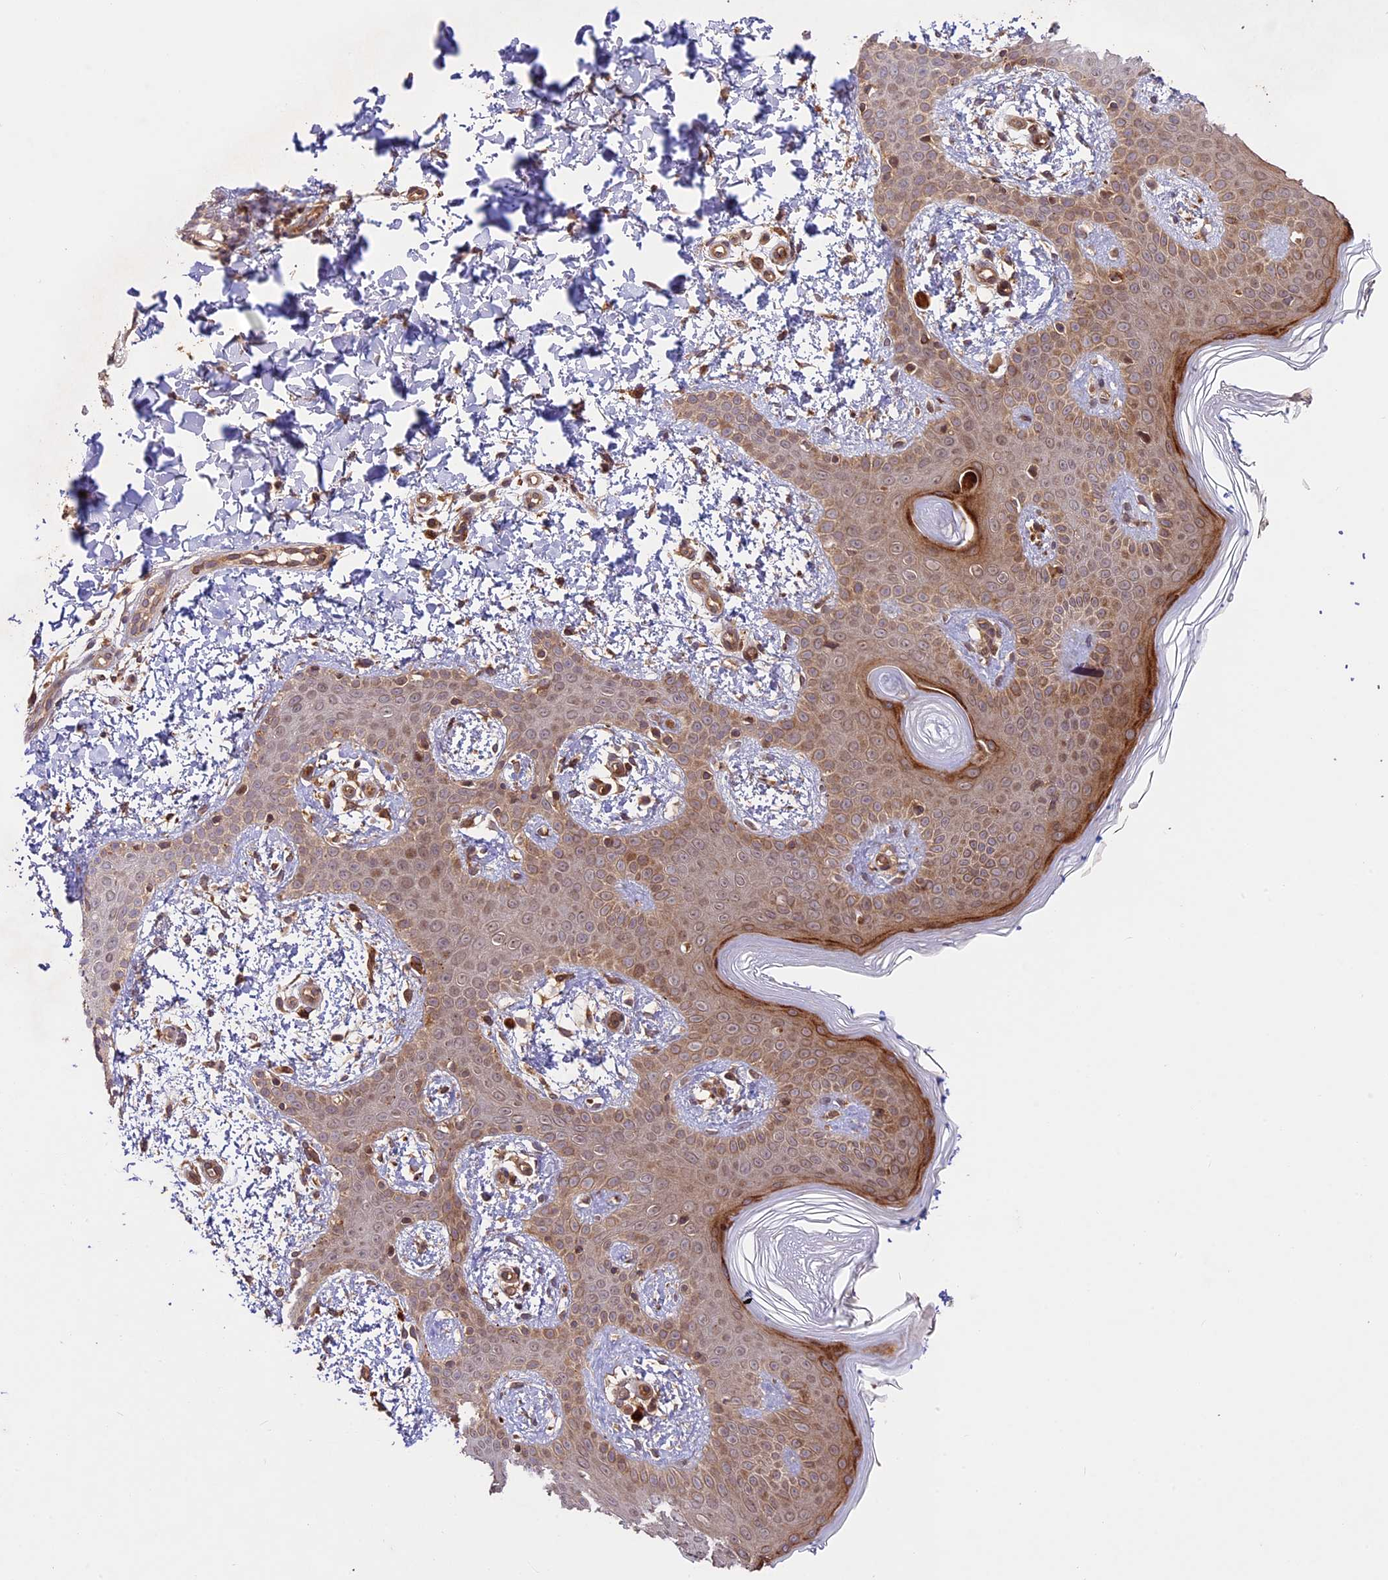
{"staining": {"intensity": "moderate", "quantity": ">75%", "location": "cytoplasmic/membranous"}, "tissue": "skin", "cell_type": "Fibroblasts", "image_type": "normal", "snomed": [{"axis": "morphology", "description": "Normal tissue, NOS"}, {"axis": "topography", "description": "Skin"}], "caption": "The immunohistochemical stain labels moderate cytoplasmic/membranous positivity in fibroblasts of unremarkable skin.", "gene": "DGKH", "patient": {"sex": "male", "age": 36}}